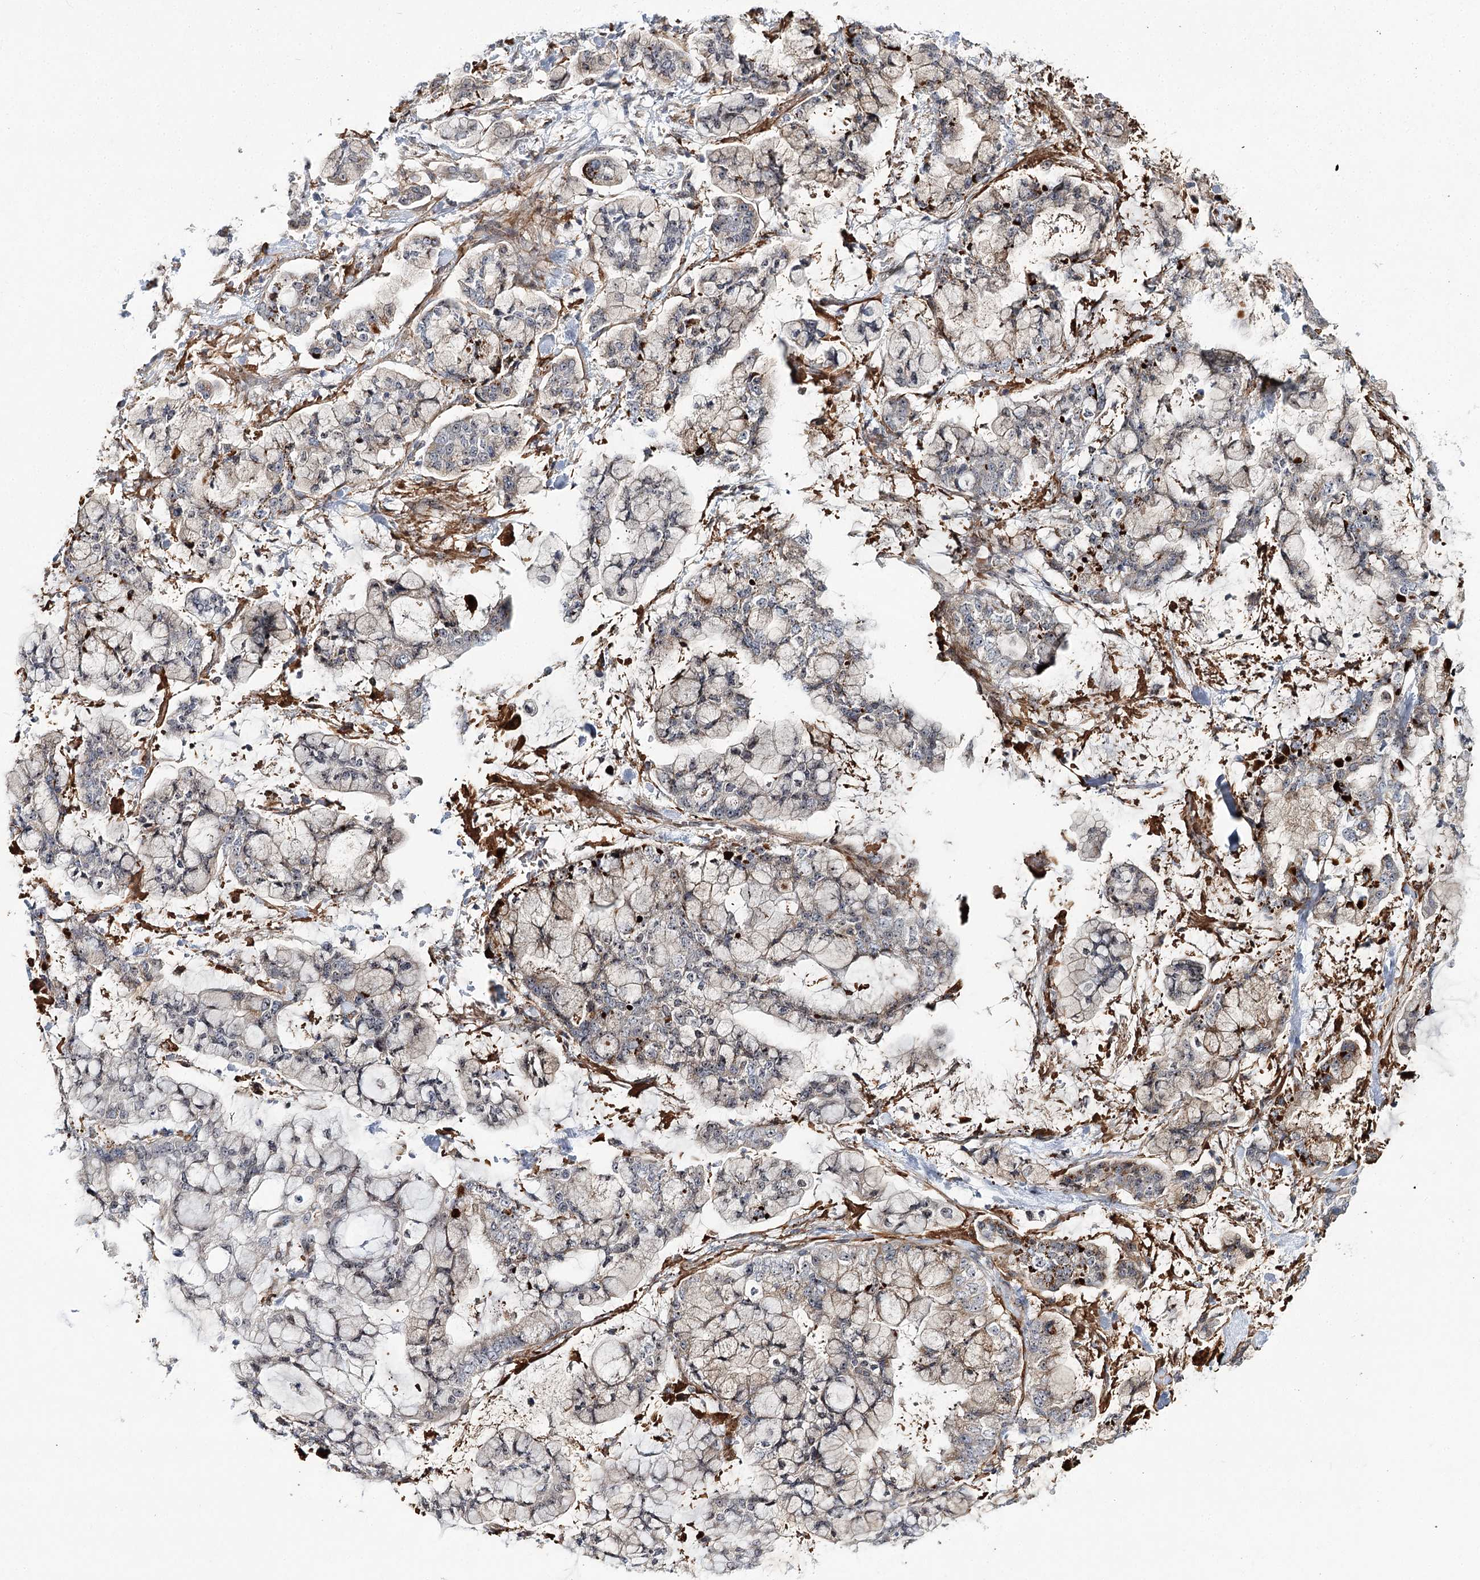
{"staining": {"intensity": "negative", "quantity": "none", "location": "none"}, "tissue": "stomach cancer", "cell_type": "Tumor cells", "image_type": "cancer", "snomed": [{"axis": "morphology", "description": "Normal tissue, NOS"}, {"axis": "morphology", "description": "Adenocarcinoma, NOS"}, {"axis": "topography", "description": "Stomach, upper"}, {"axis": "topography", "description": "Stomach"}], "caption": "The photomicrograph demonstrates no staining of tumor cells in adenocarcinoma (stomach).", "gene": "WDR36", "patient": {"sex": "male", "age": 76}}